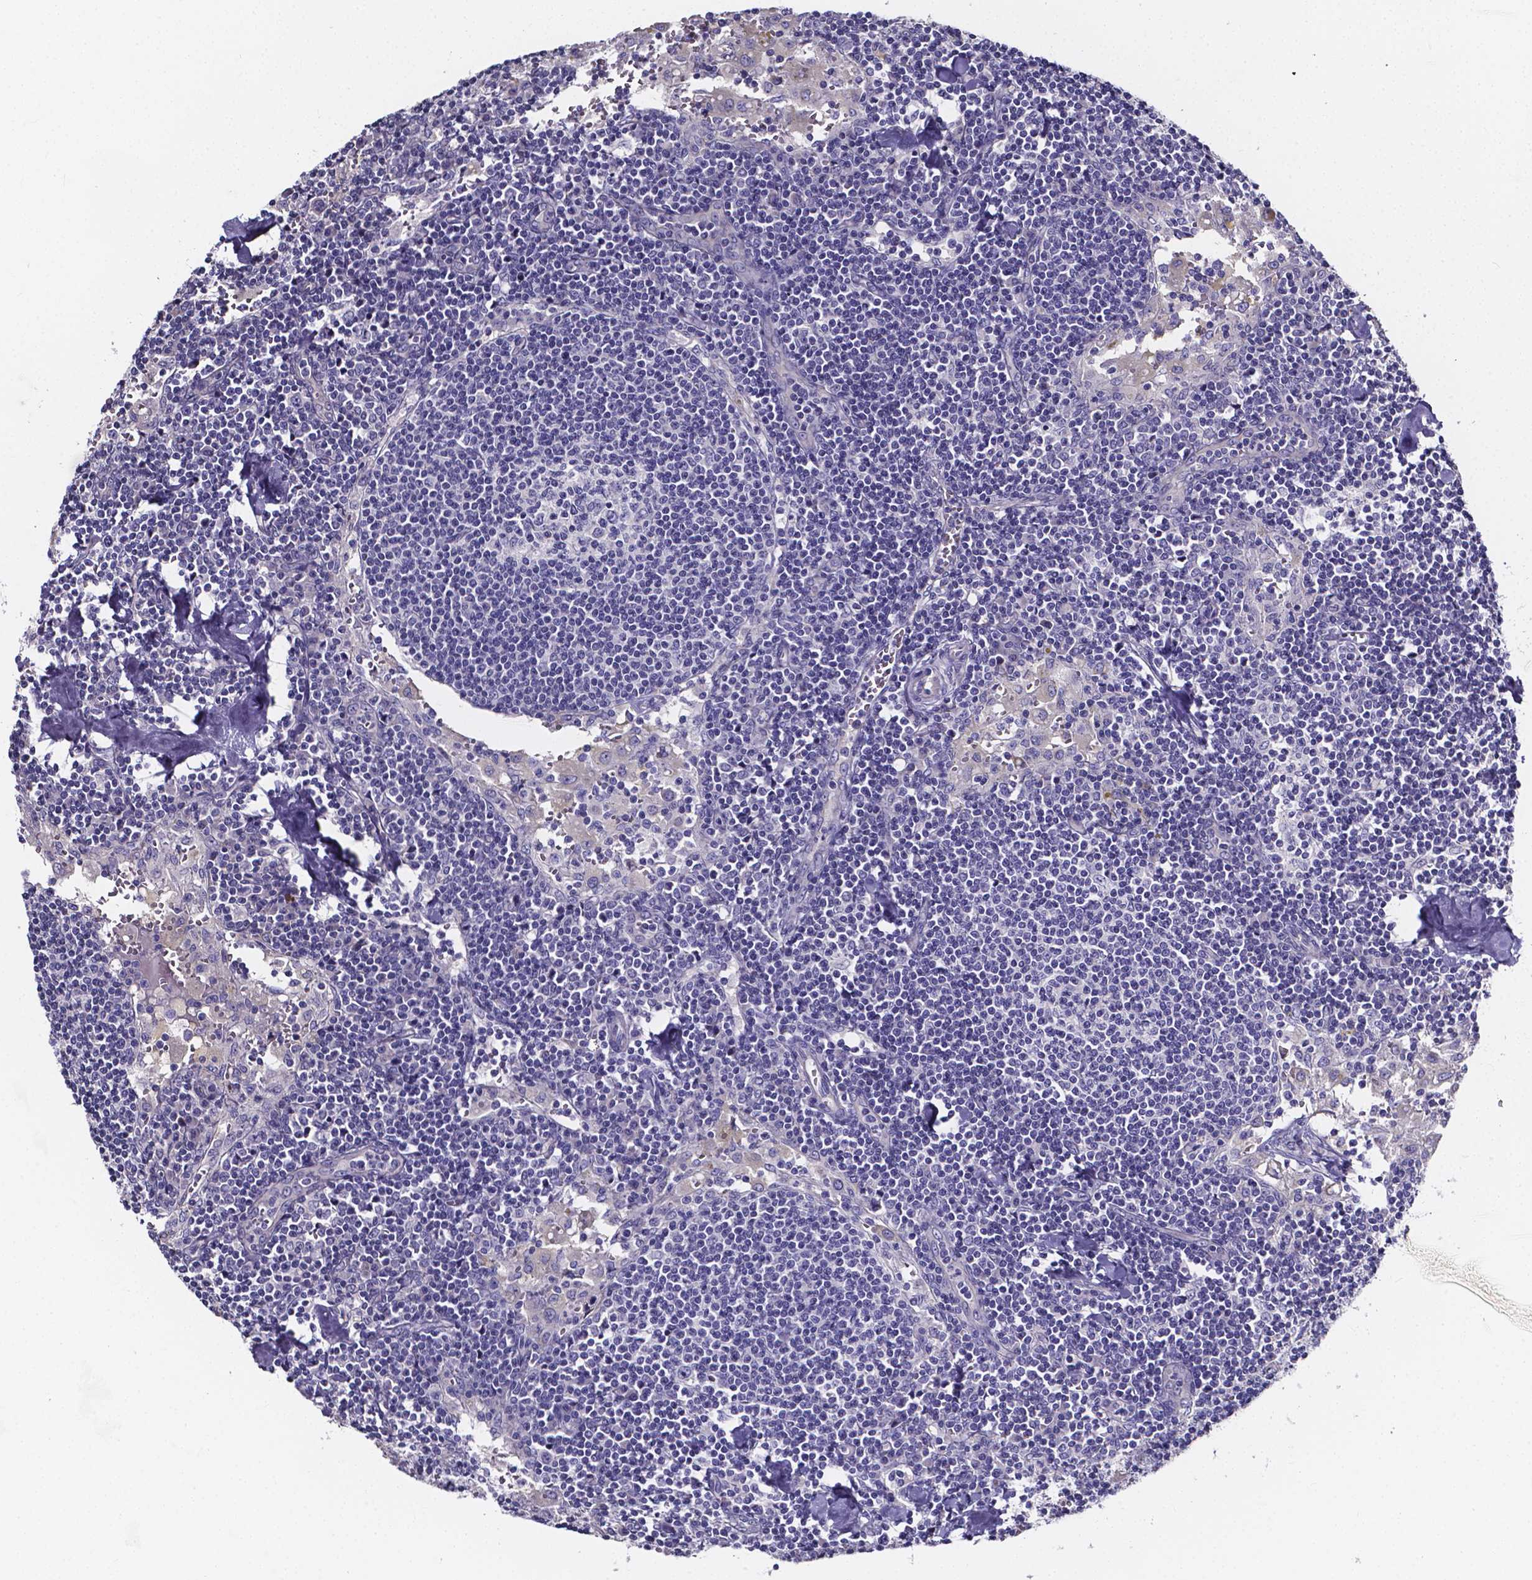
{"staining": {"intensity": "negative", "quantity": "none", "location": "none"}, "tissue": "lymph node", "cell_type": "Germinal center cells", "image_type": "normal", "snomed": [{"axis": "morphology", "description": "Normal tissue, NOS"}, {"axis": "topography", "description": "Lymph node"}], "caption": "This is an immunohistochemistry histopathology image of unremarkable lymph node. There is no expression in germinal center cells.", "gene": "CACNG8", "patient": {"sex": "male", "age": 55}}